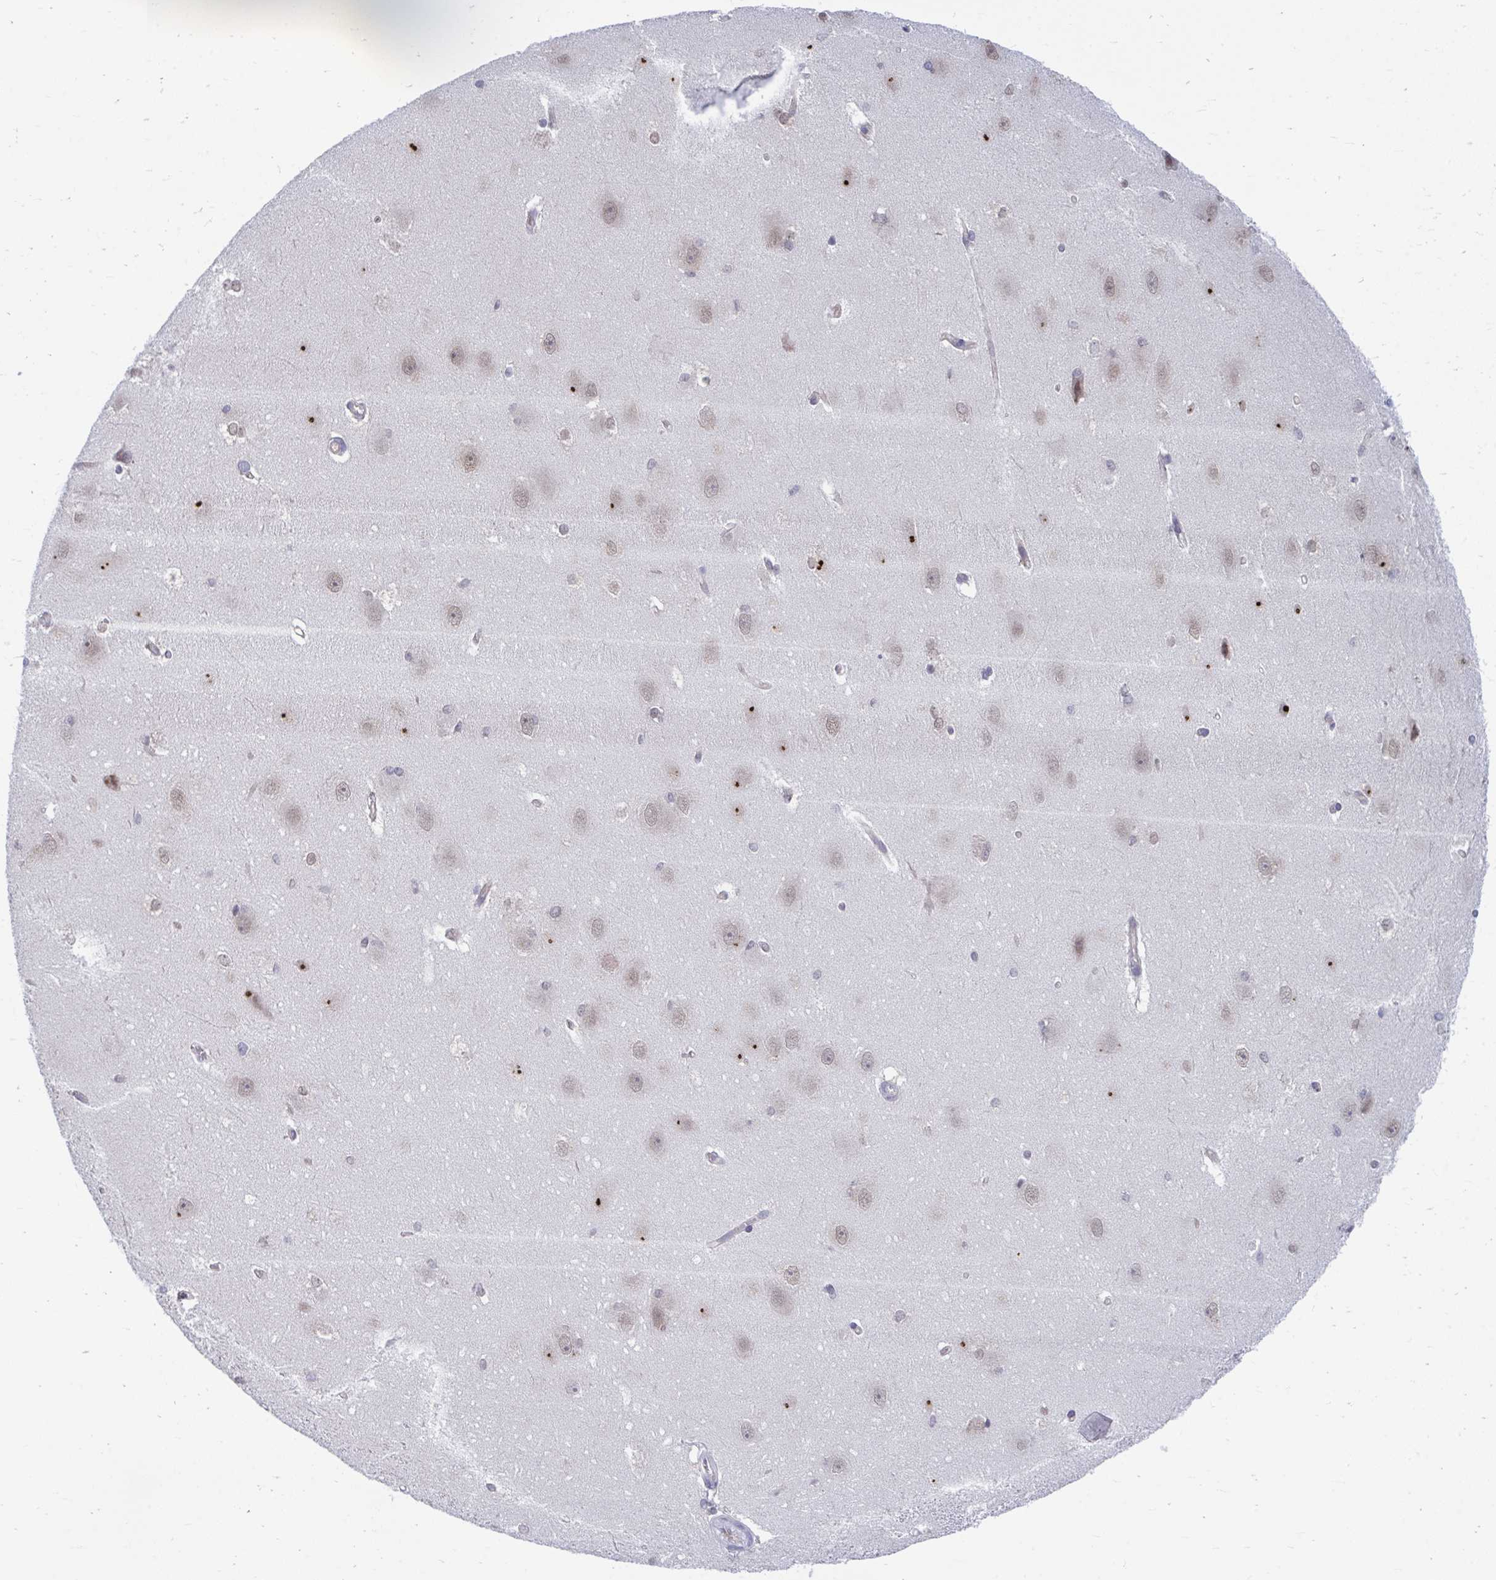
{"staining": {"intensity": "negative", "quantity": "none", "location": "none"}, "tissue": "hippocampus", "cell_type": "Glial cells", "image_type": "normal", "snomed": [{"axis": "morphology", "description": "Normal tissue, NOS"}, {"axis": "topography", "description": "Cerebral cortex"}, {"axis": "topography", "description": "Hippocampus"}], "caption": "Immunohistochemical staining of normal human hippocampus demonstrates no significant staining in glial cells. (Stains: DAB immunohistochemistry (IHC) with hematoxylin counter stain, Microscopy: brightfield microscopy at high magnification).", "gene": "SELENON", "patient": {"sex": "female", "age": 19}}